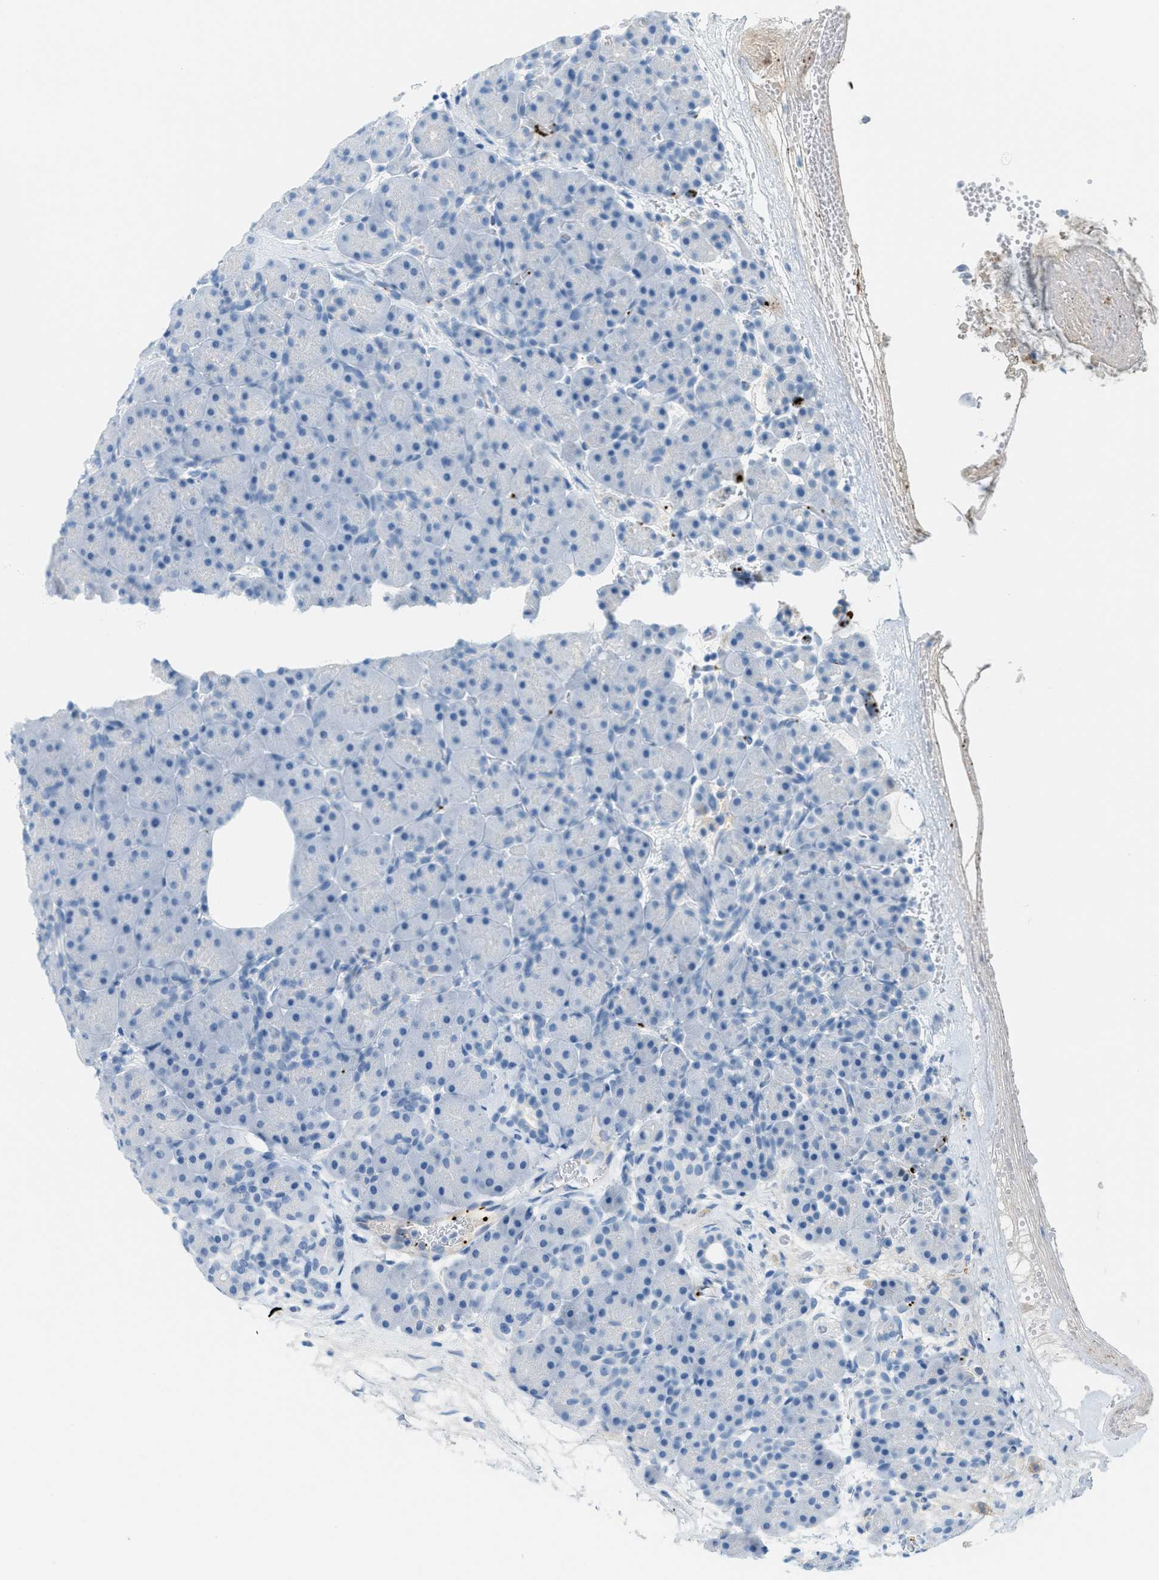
{"staining": {"intensity": "negative", "quantity": "none", "location": "none"}, "tissue": "pancreas", "cell_type": "Exocrine glandular cells", "image_type": "normal", "snomed": [{"axis": "morphology", "description": "Normal tissue, NOS"}, {"axis": "topography", "description": "Pancreas"}], "caption": "An image of pancreas stained for a protein demonstrates no brown staining in exocrine glandular cells. (DAB (3,3'-diaminobenzidine) immunohistochemistry (IHC) with hematoxylin counter stain).", "gene": "PPBP", "patient": {"sex": "male", "age": 66}}